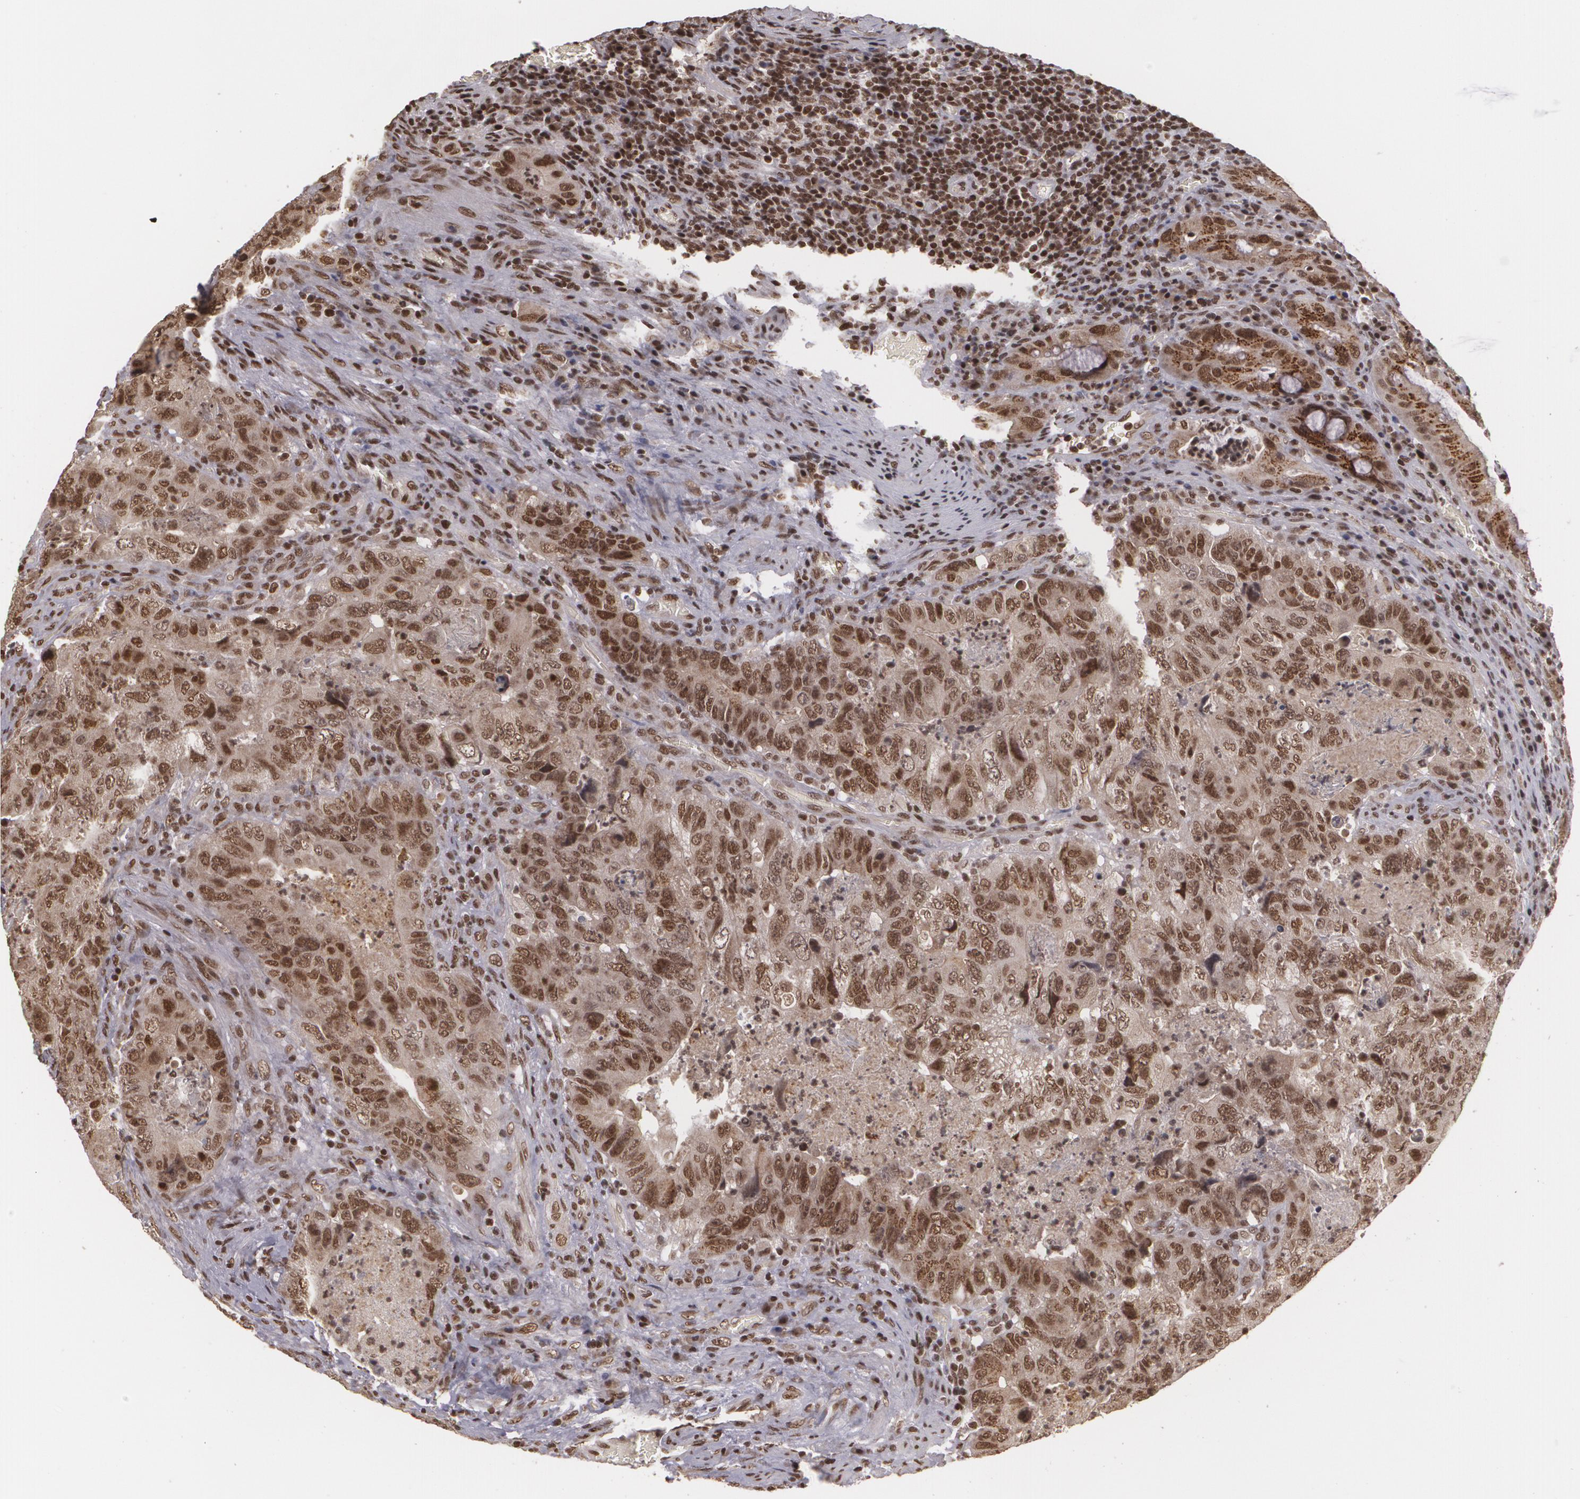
{"staining": {"intensity": "moderate", "quantity": ">75%", "location": "cytoplasmic/membranous,nuclear"}, "tissue": "colorectal cancer", "cell_type": "Tumor cells", "image_type": "cancer", "snomed": [{"axis": "morphology", "description": "Adenocarcinoma, NOS"}, {"axis": "topography", "description": "Rectum"}], "caption": "High-power microscopy captured an immunohistochemistry micrograph of adenocarcinoma (colorectal), revealing moderate cytoplasmic/membranous and nuclear expression in approximately >75% of tumor cells.", "gene": "RXRB", "patient": {"sex": "female", "age": 82}}